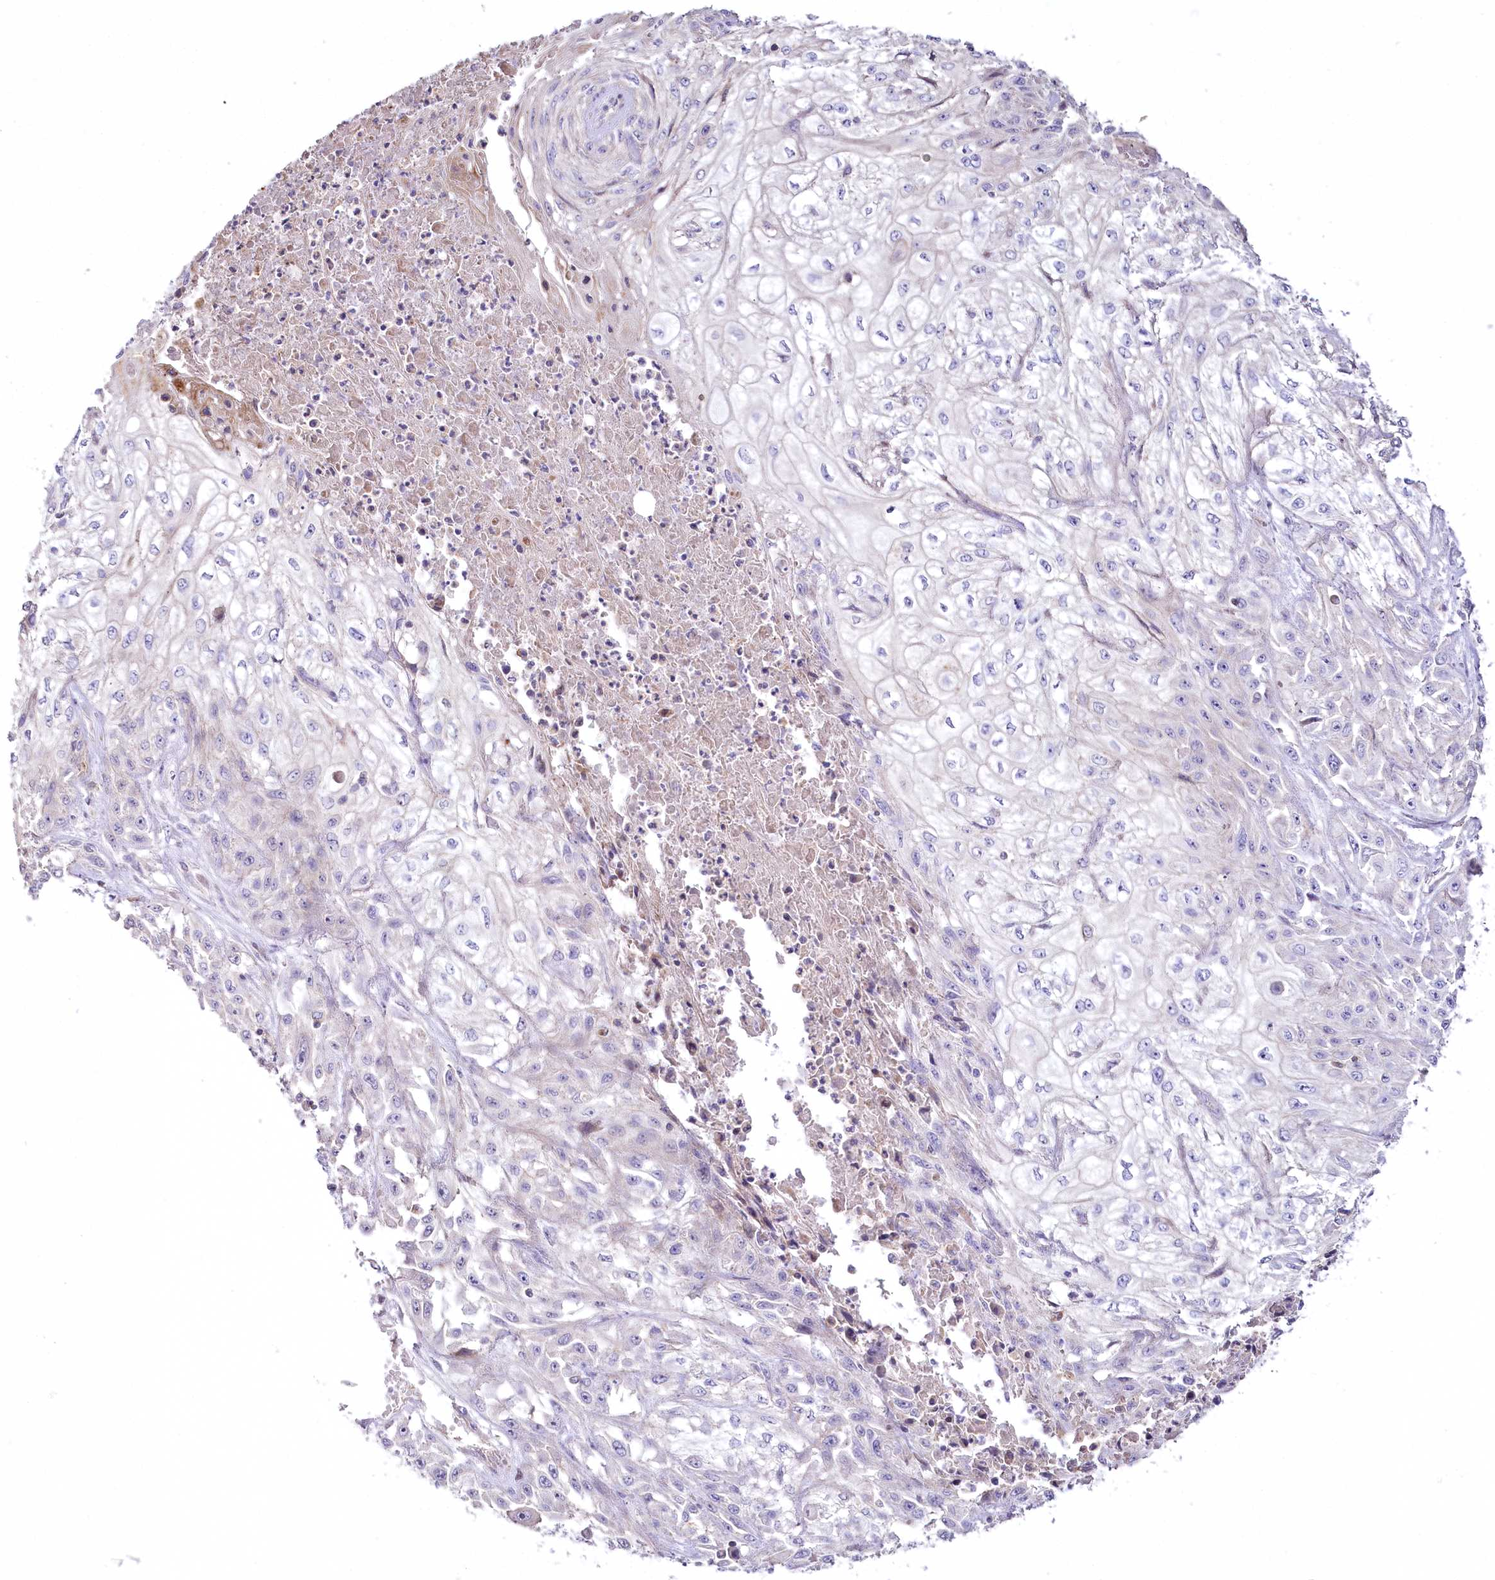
{"staining": {"intensity": "negative", "quantity": "none", "location": "none"}, "tissue": "skin cancer", "cell_type": "Tumor cells", "image_type": "cancer", "snomed": [{"axis": "morphology", "description": "Squamous cell carcinoma, NOS"}, {"axis": "morphology", "description": "Squamous cell carcinoma, metastatic, NOS"}, {"axis": "topography", "description": "Skin"}, {"axis": "topography", "description": "Lymph node"}], "caption": "Immunohistochemical staining of human squamous cell carcinoma (skin) shows no significant staining in tumor cells.", "gene": "SLC6A11", "patient": {"sex": "male", "age": 75}}